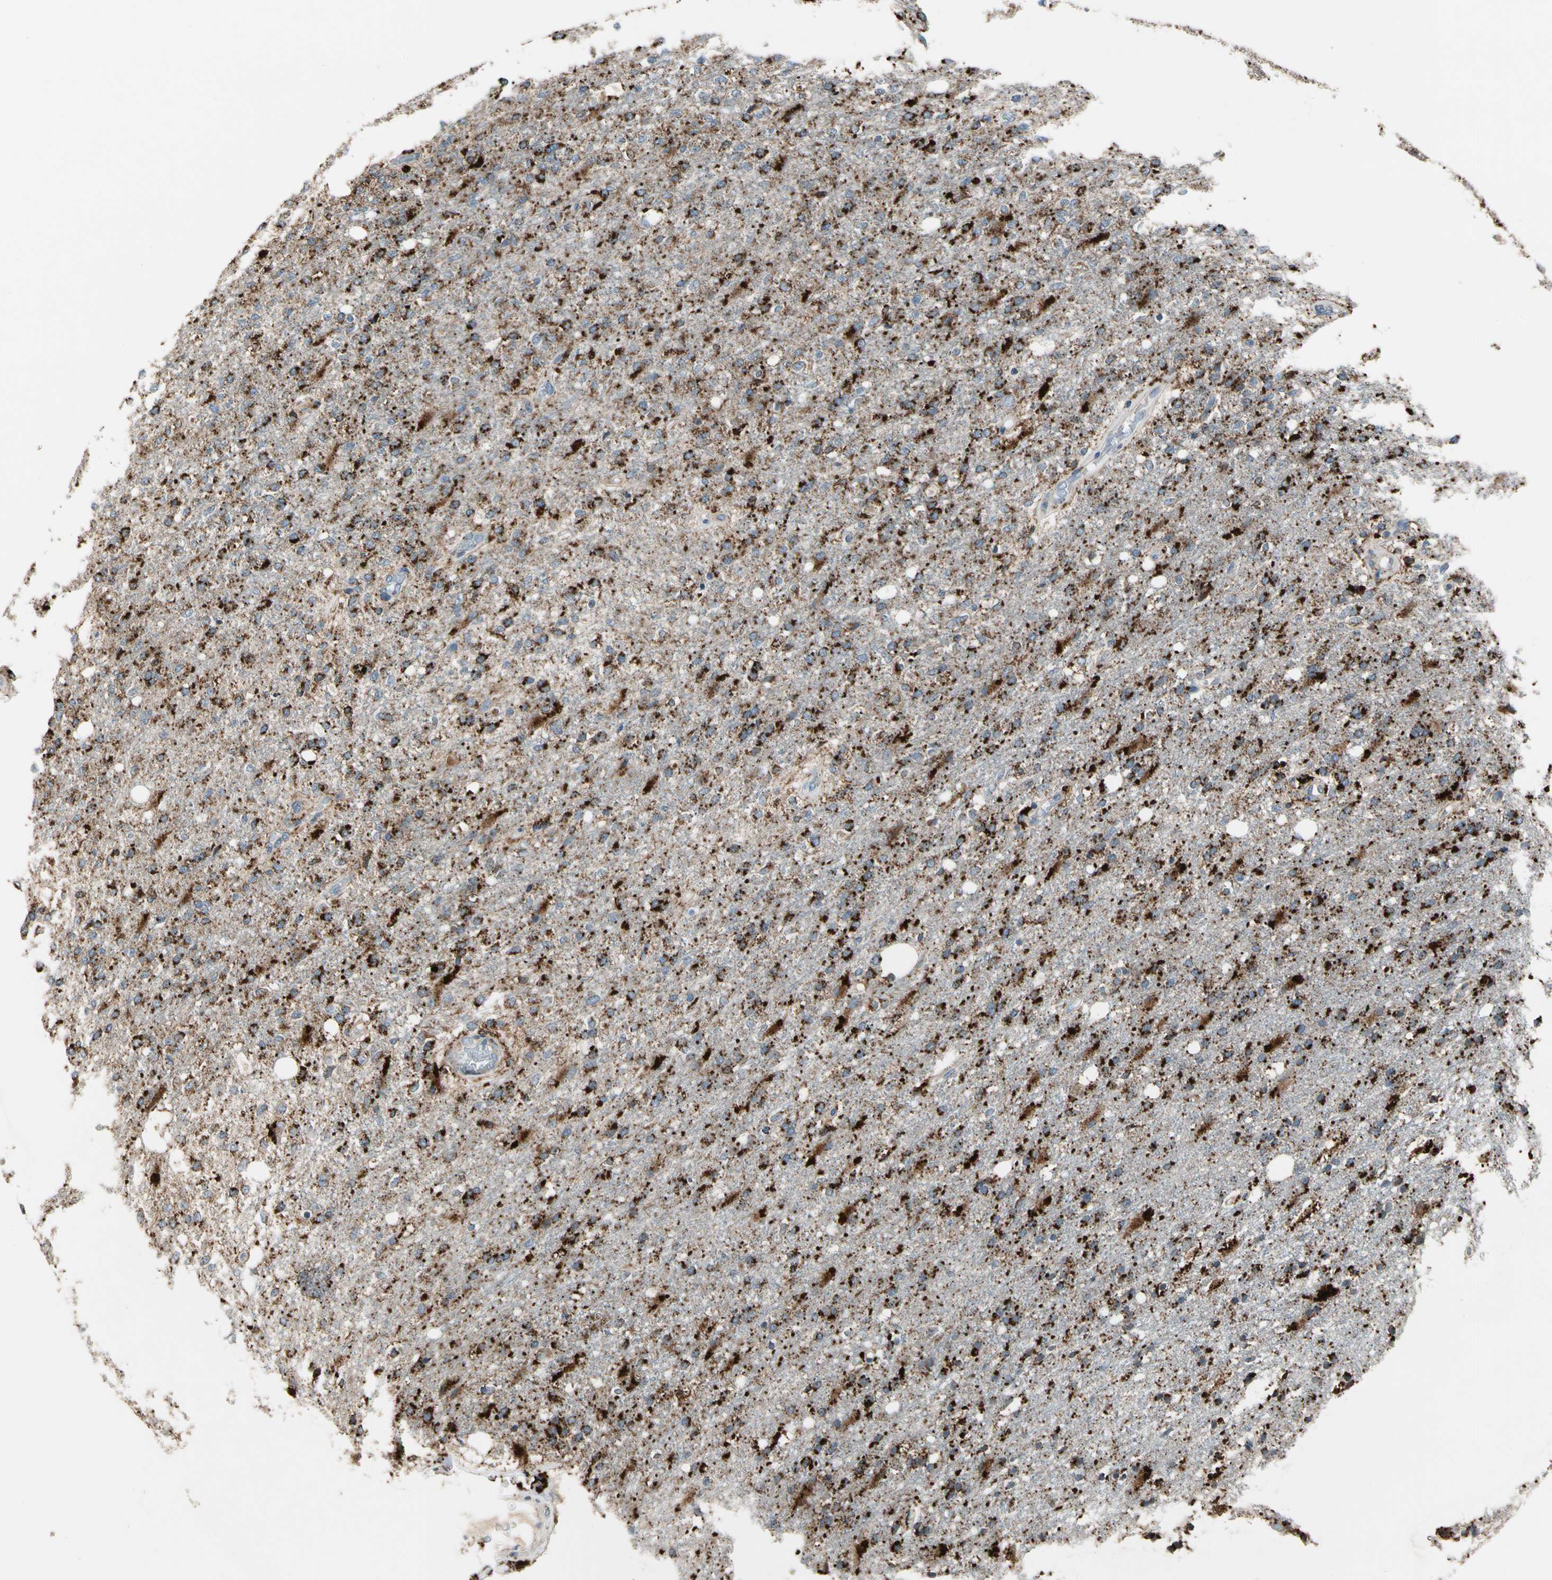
{"staining": {"intensity": "strong", "quantity": "25%-75%", "location": "cytoplasmic/membranous"}, "tissue": "glioma", "cell_type": "Tumor cells", "image_type": "cancer", "snomed": [{"axis": "morphology", "description": "Normal tissue, NOS"}, {"axis": "morphology", "description": "Glioma, malignant, High grade"}, {"axis": "topography", "description": "Cerebral cortex"}], "caption": "Immunohistochemistry photomicrograph of neoplastic tissue: glioma stained using immunohistochemistry reveals high levels of strong protein expression localized specifically in the cytoplasmic/membranous of tumor cells, appearing as a cytoplasmic/membranous brown color.", "gene": "GM2A", "patient": {"sex": "male", "age": 77}}